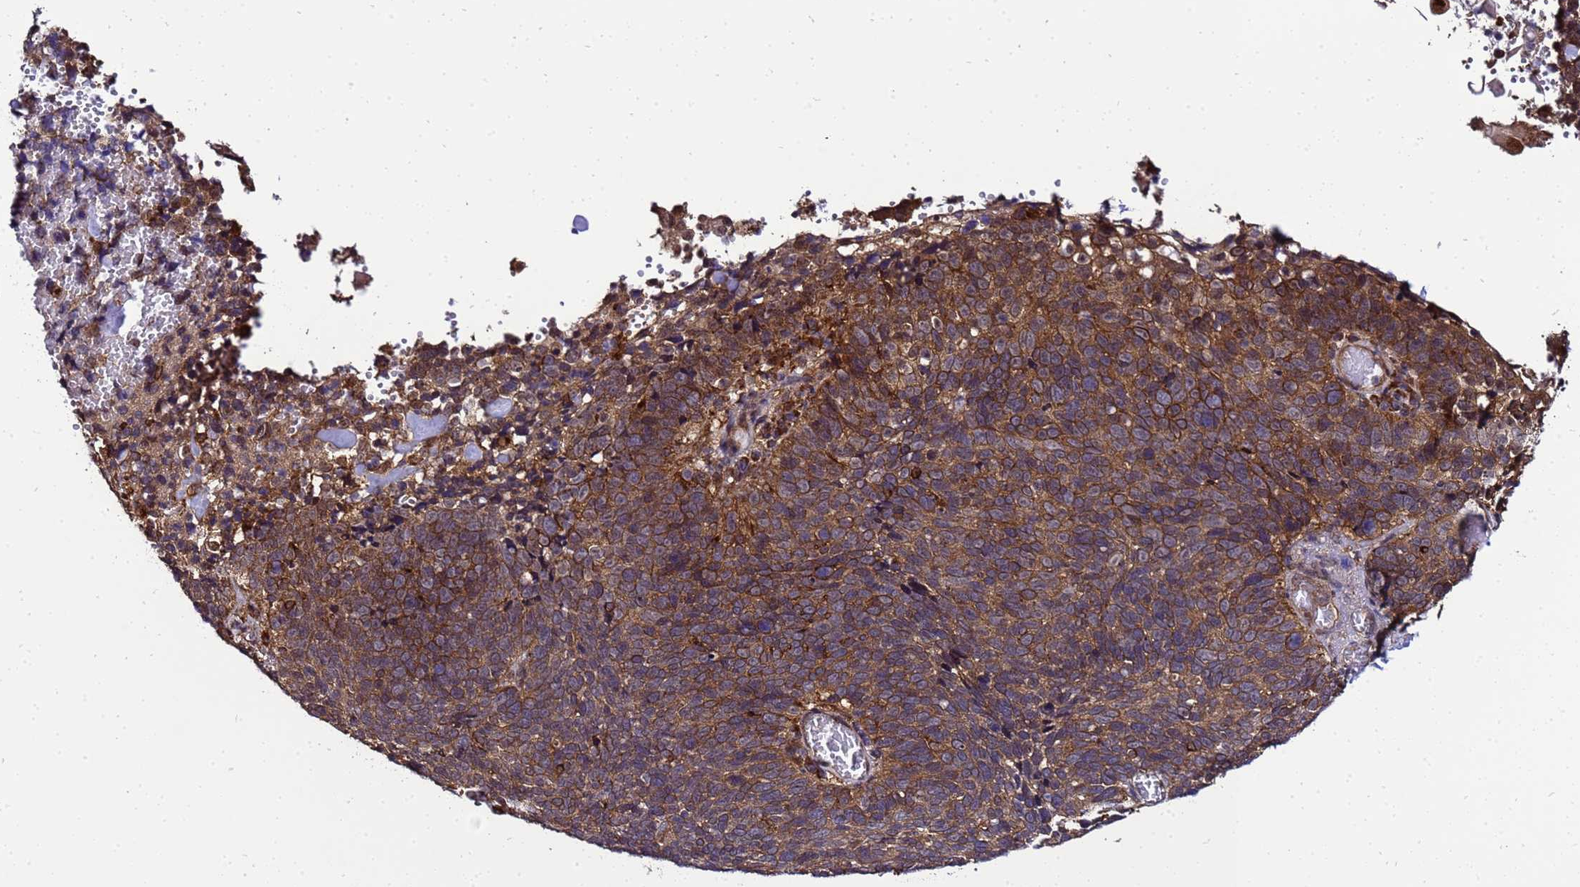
{"staining": {"intensity": "strong", "quantity": ">75%", "location": "cytoplasmic/membranous"}, "tissue": "cervical cancer", "cell_type": "Tumor cells", "image_type": "cancer", "snomed": [{"axis": "morphology", "description": "Squamous cell carcinoma, NOS"}, {"axis": "topography", "description": "Cervix"}], "caption": "The immunohistochemical stain shows strong cytoplasmic/membranous positivity in tumor cells of cervical cancer (squamous cell carcinoma) tissue.", "gene": "TRABD", "patient": {"sex": "female", "age": 39}}